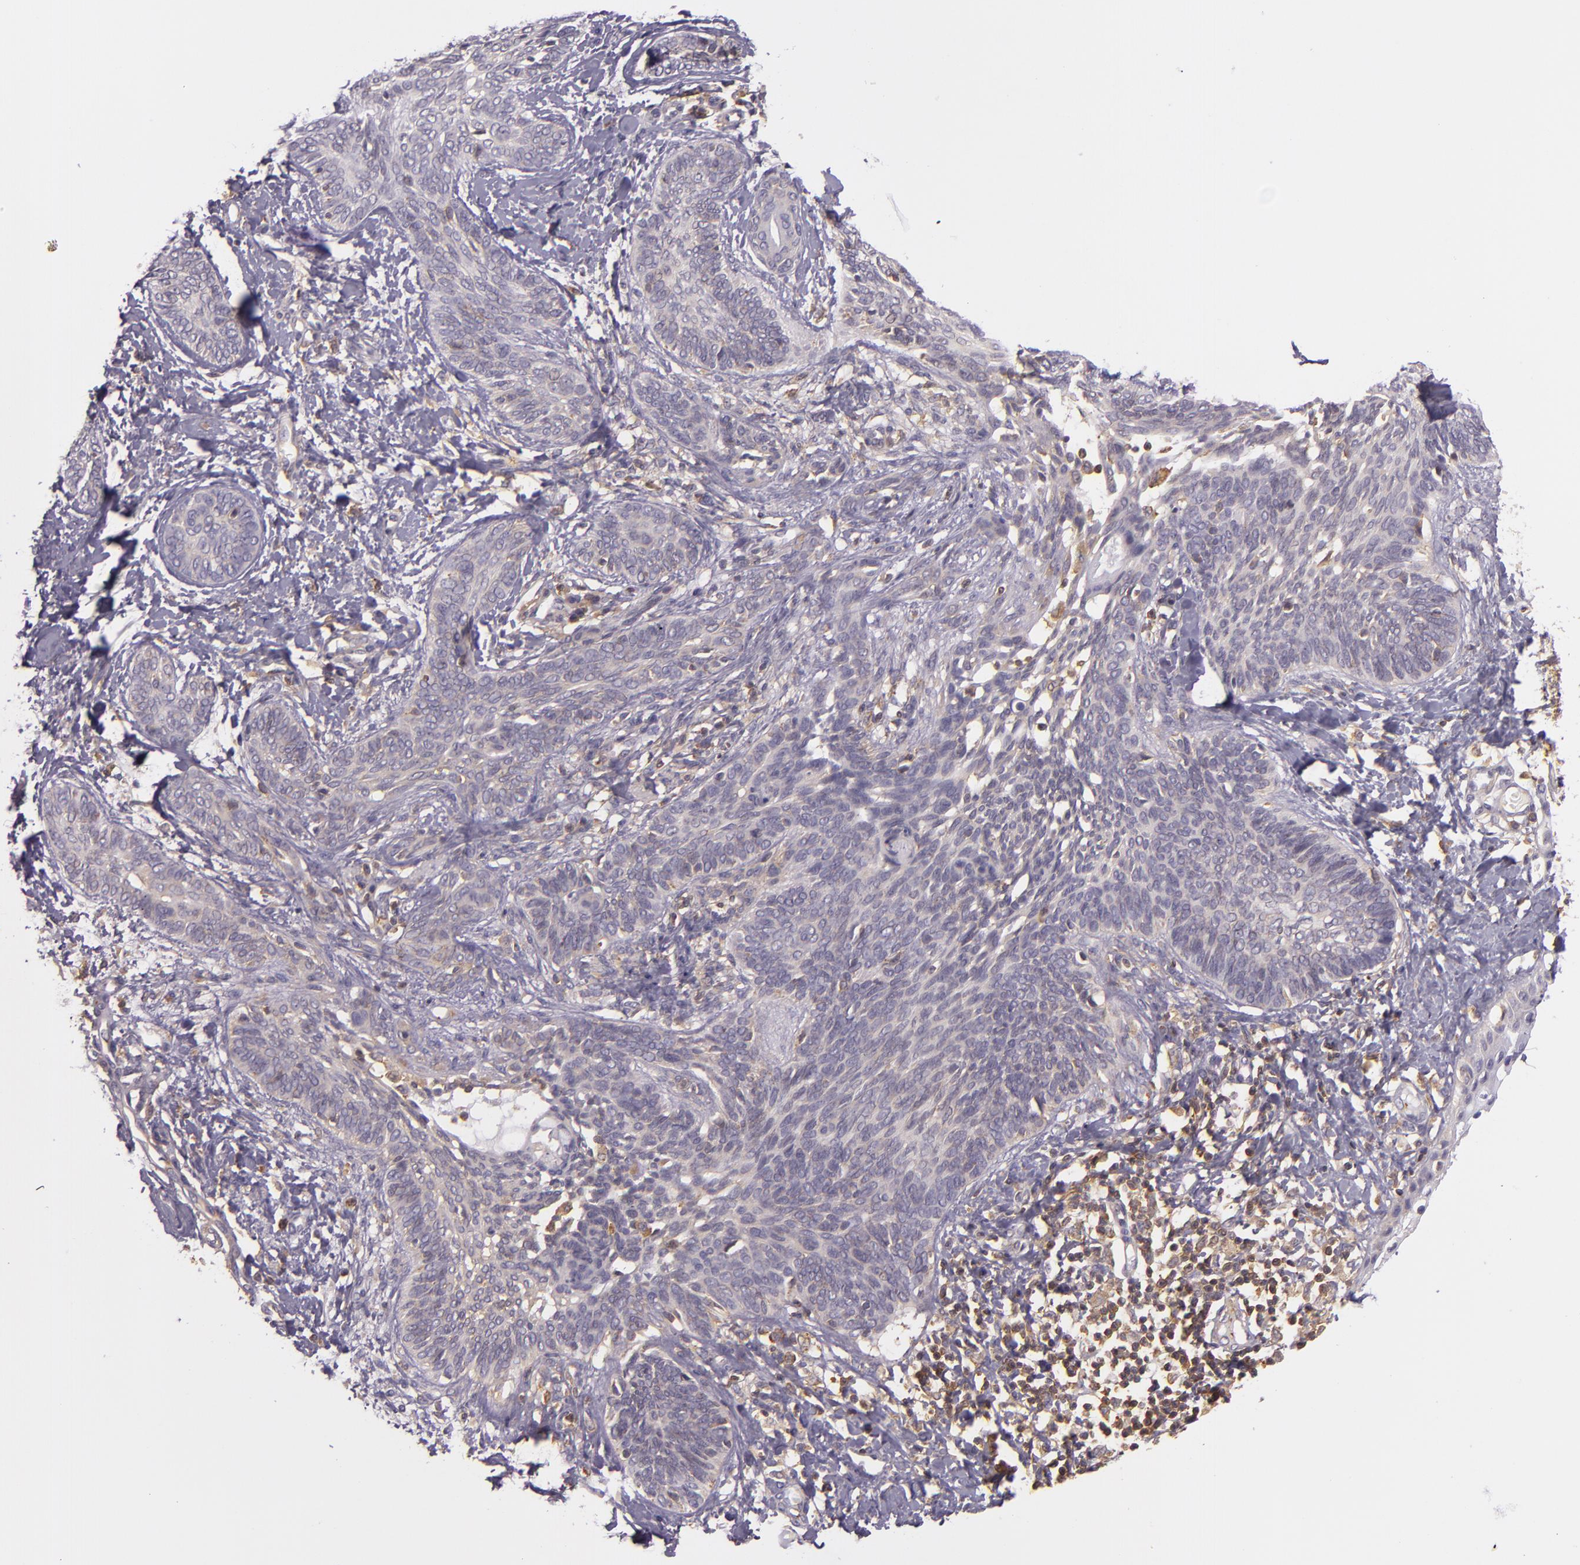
{"staining": {"intensity": "negative", "quantity": "none", "location": "none"}, "tissue": "skin cancer", "cell_type": "Tumor cells", "image_type": "cancer", "snomed": [{"axis": "morphology", "description": "Basal cell carcinoma"}, {"axis": "topography", "description": "Skin"}], "caption": "The image exhibits no staining of tumor cells in skin basal cell carcinoma.", "gene": "TLN1", "patient": {"sex": "female", "age": 81}}